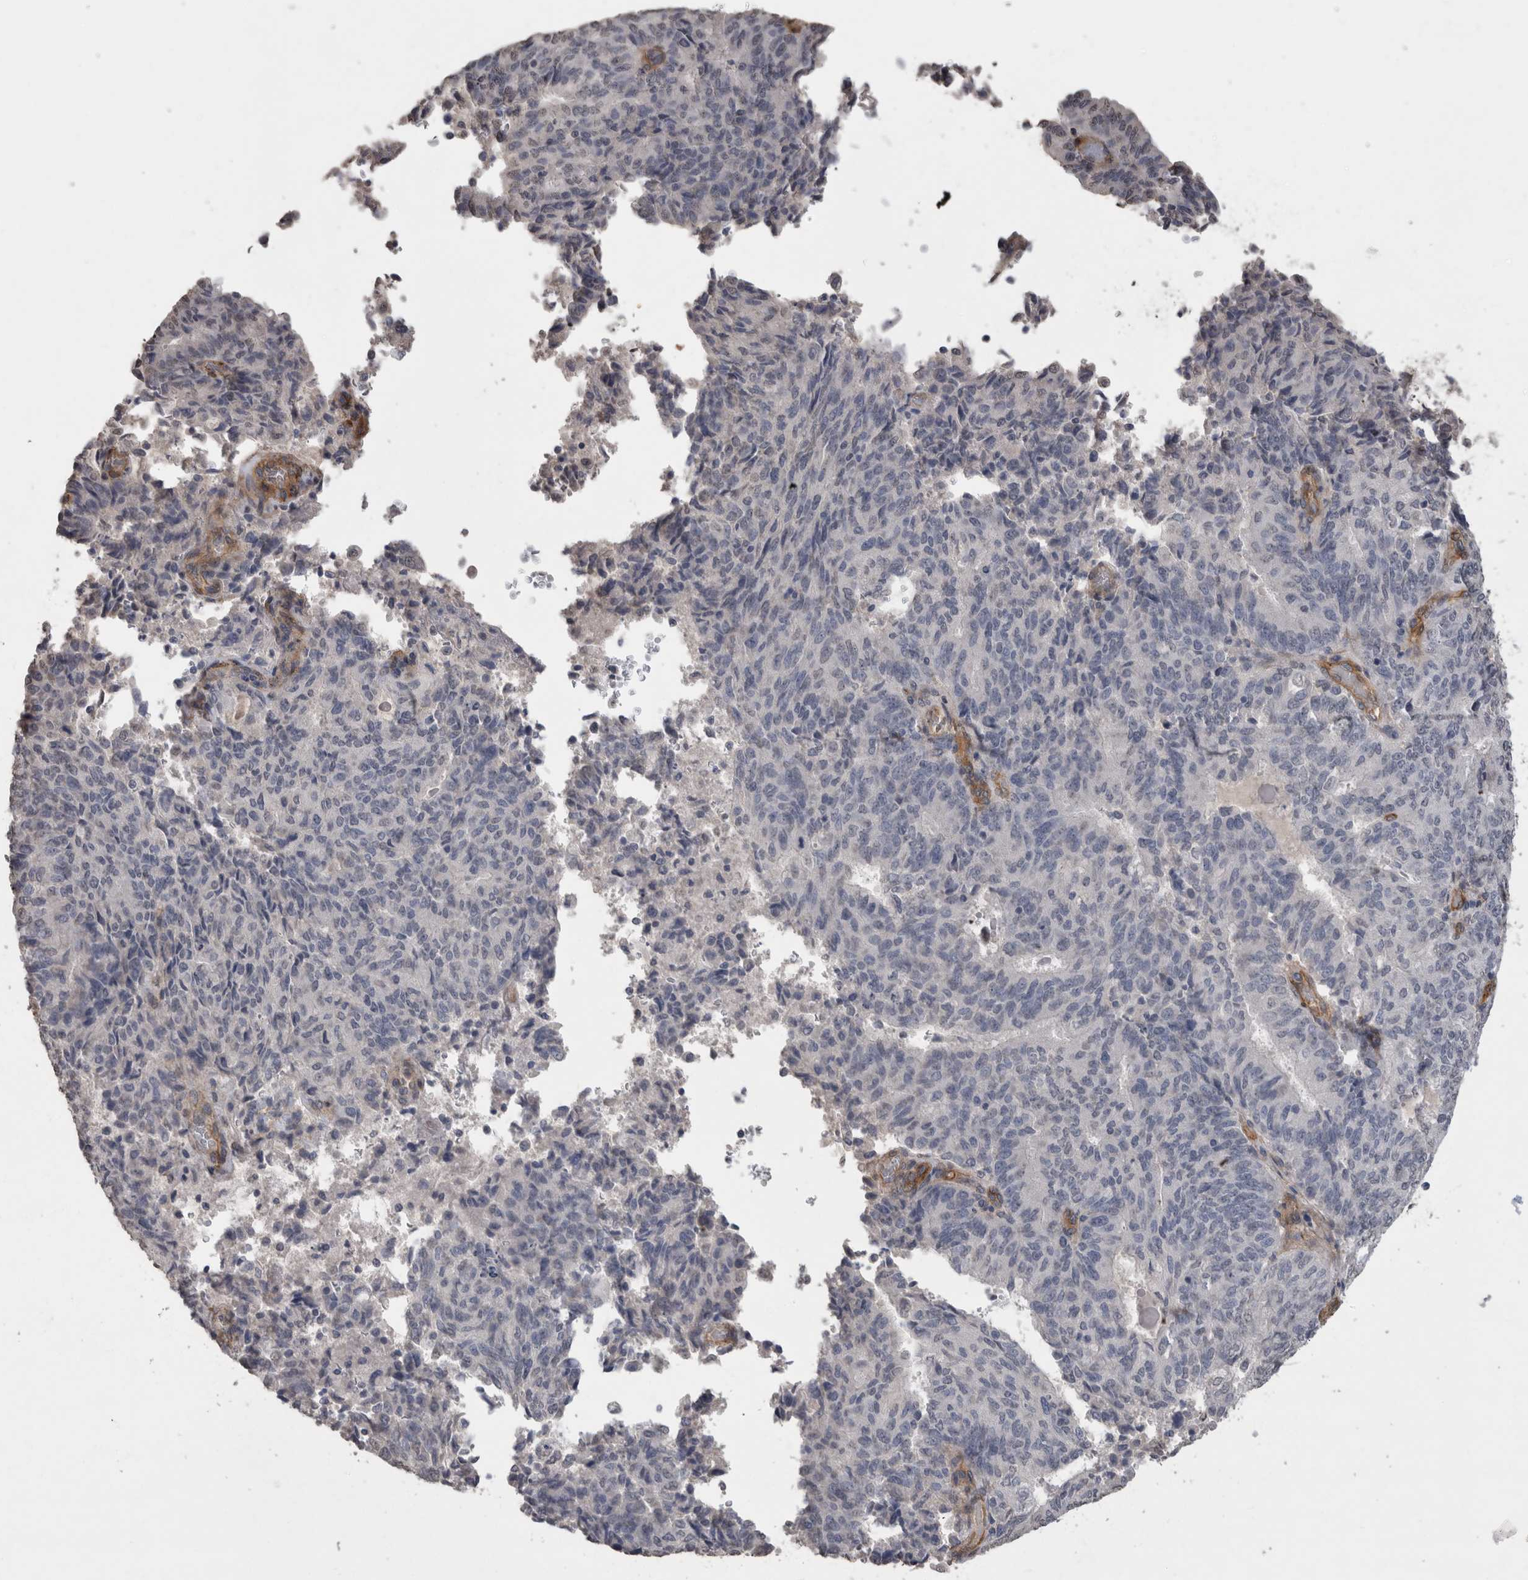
{"staining": {"intensity": "negative", "quantity": "none", "location": "none"}, "tissue": "endometrial cancer", "cell_type": "Tumor cells", "image_type": "cancer", "snomed": [{"axis": "morphology", "description": "Adenocarcinoma, NOS"}, {"axis": "topography", "description": "Endometrium"}], "caption": "Image shows no significant protein positivity in tumor cells of endometrial adenocarcinoma.", "gene": "RECK", "patient": {"sex": "female", "age": 80}}